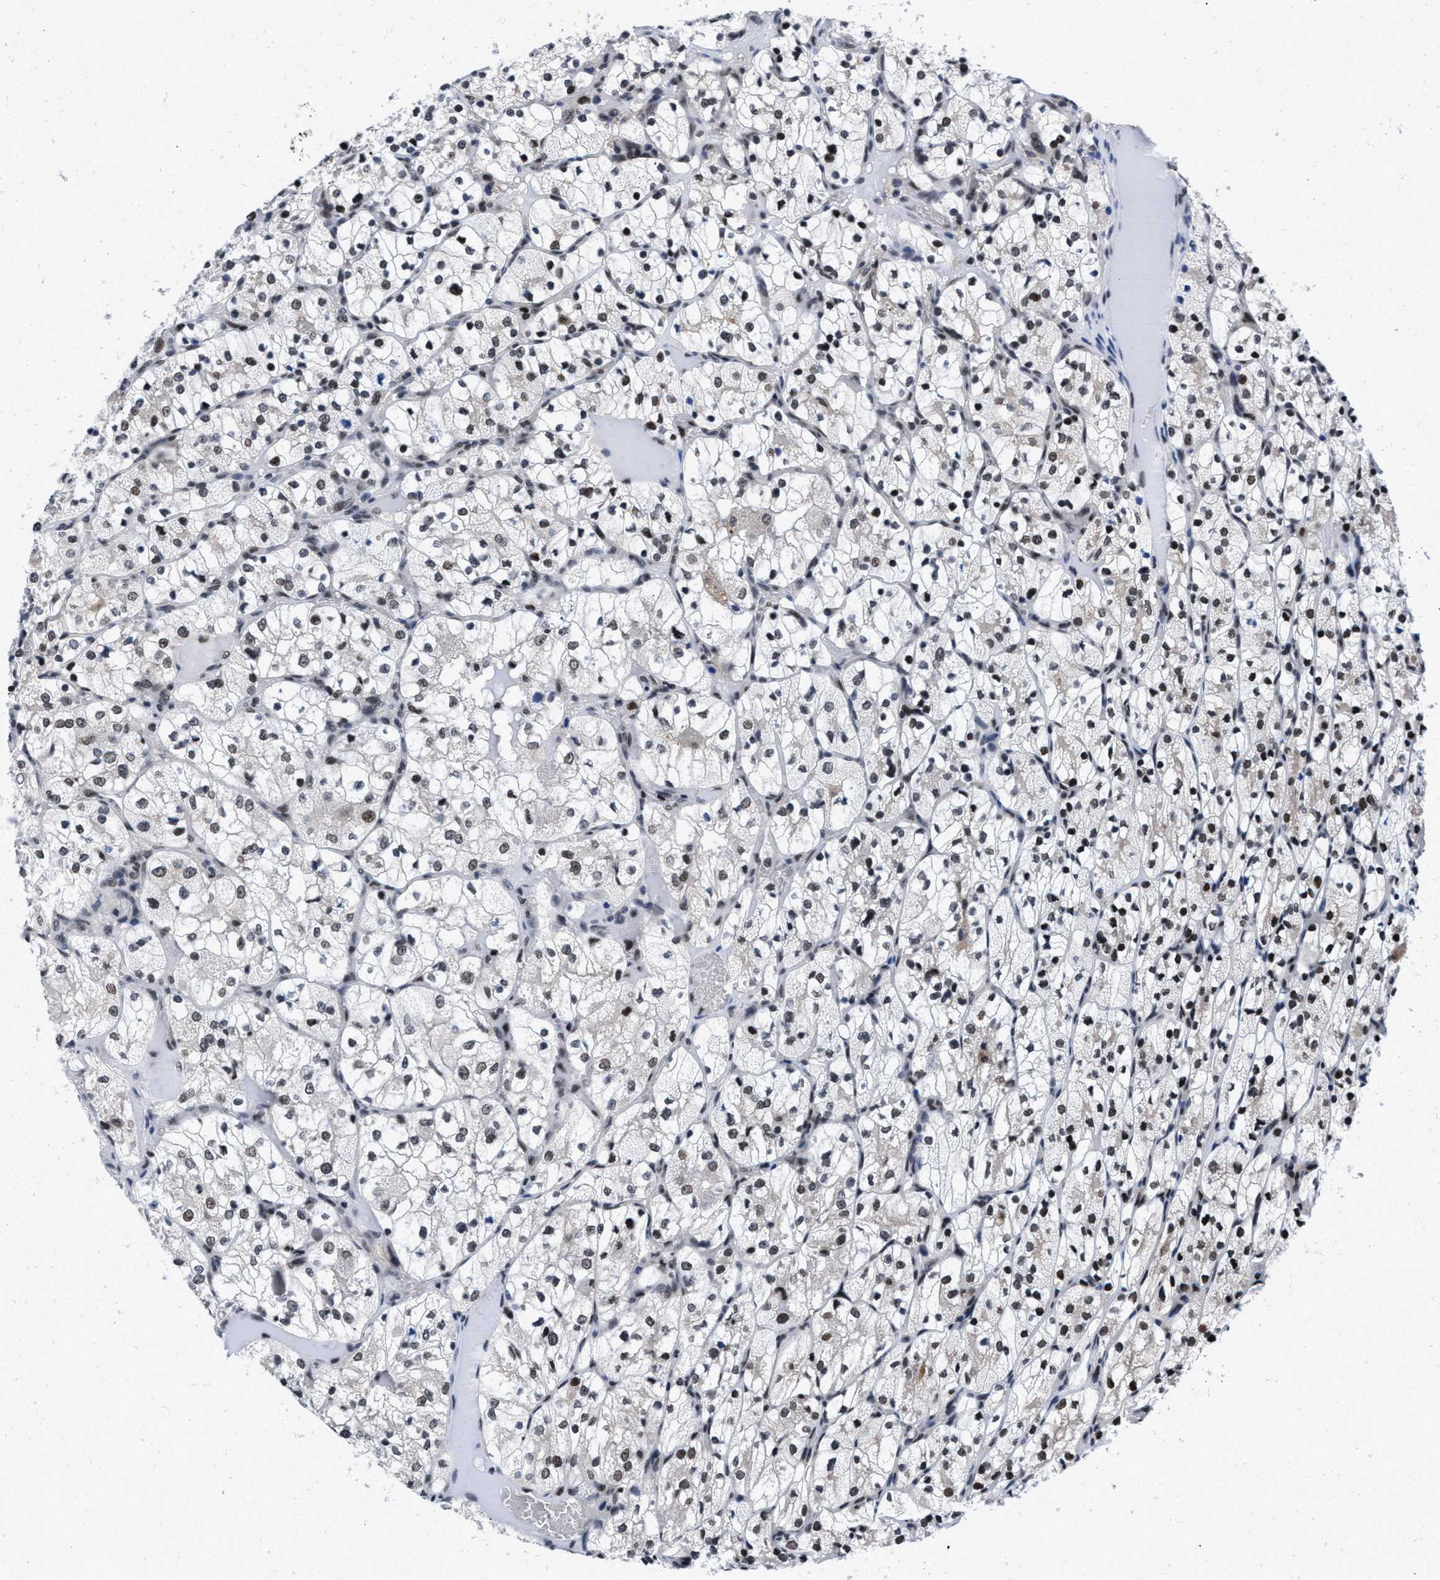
{"staining": {"intensity": "weak", "quantity": ">75%", "location": "nuclear"}, "tissue": "renal cancer", "cell_type": "Tumor cells", "image_type": "cancer", "snomed": [{"axis": "morphology", "description": "Adenocarcinoma, NOS"}, {"axis": "topography", "description": "Kidney"}], "caption": "Protein positivity by immunohistochemistry reveals weak nuclear expression in about >75% of tumor cells in renal adenocarcinoma.", "gene": "WDR81", "patient": {"sex": "female", "age": 69}}